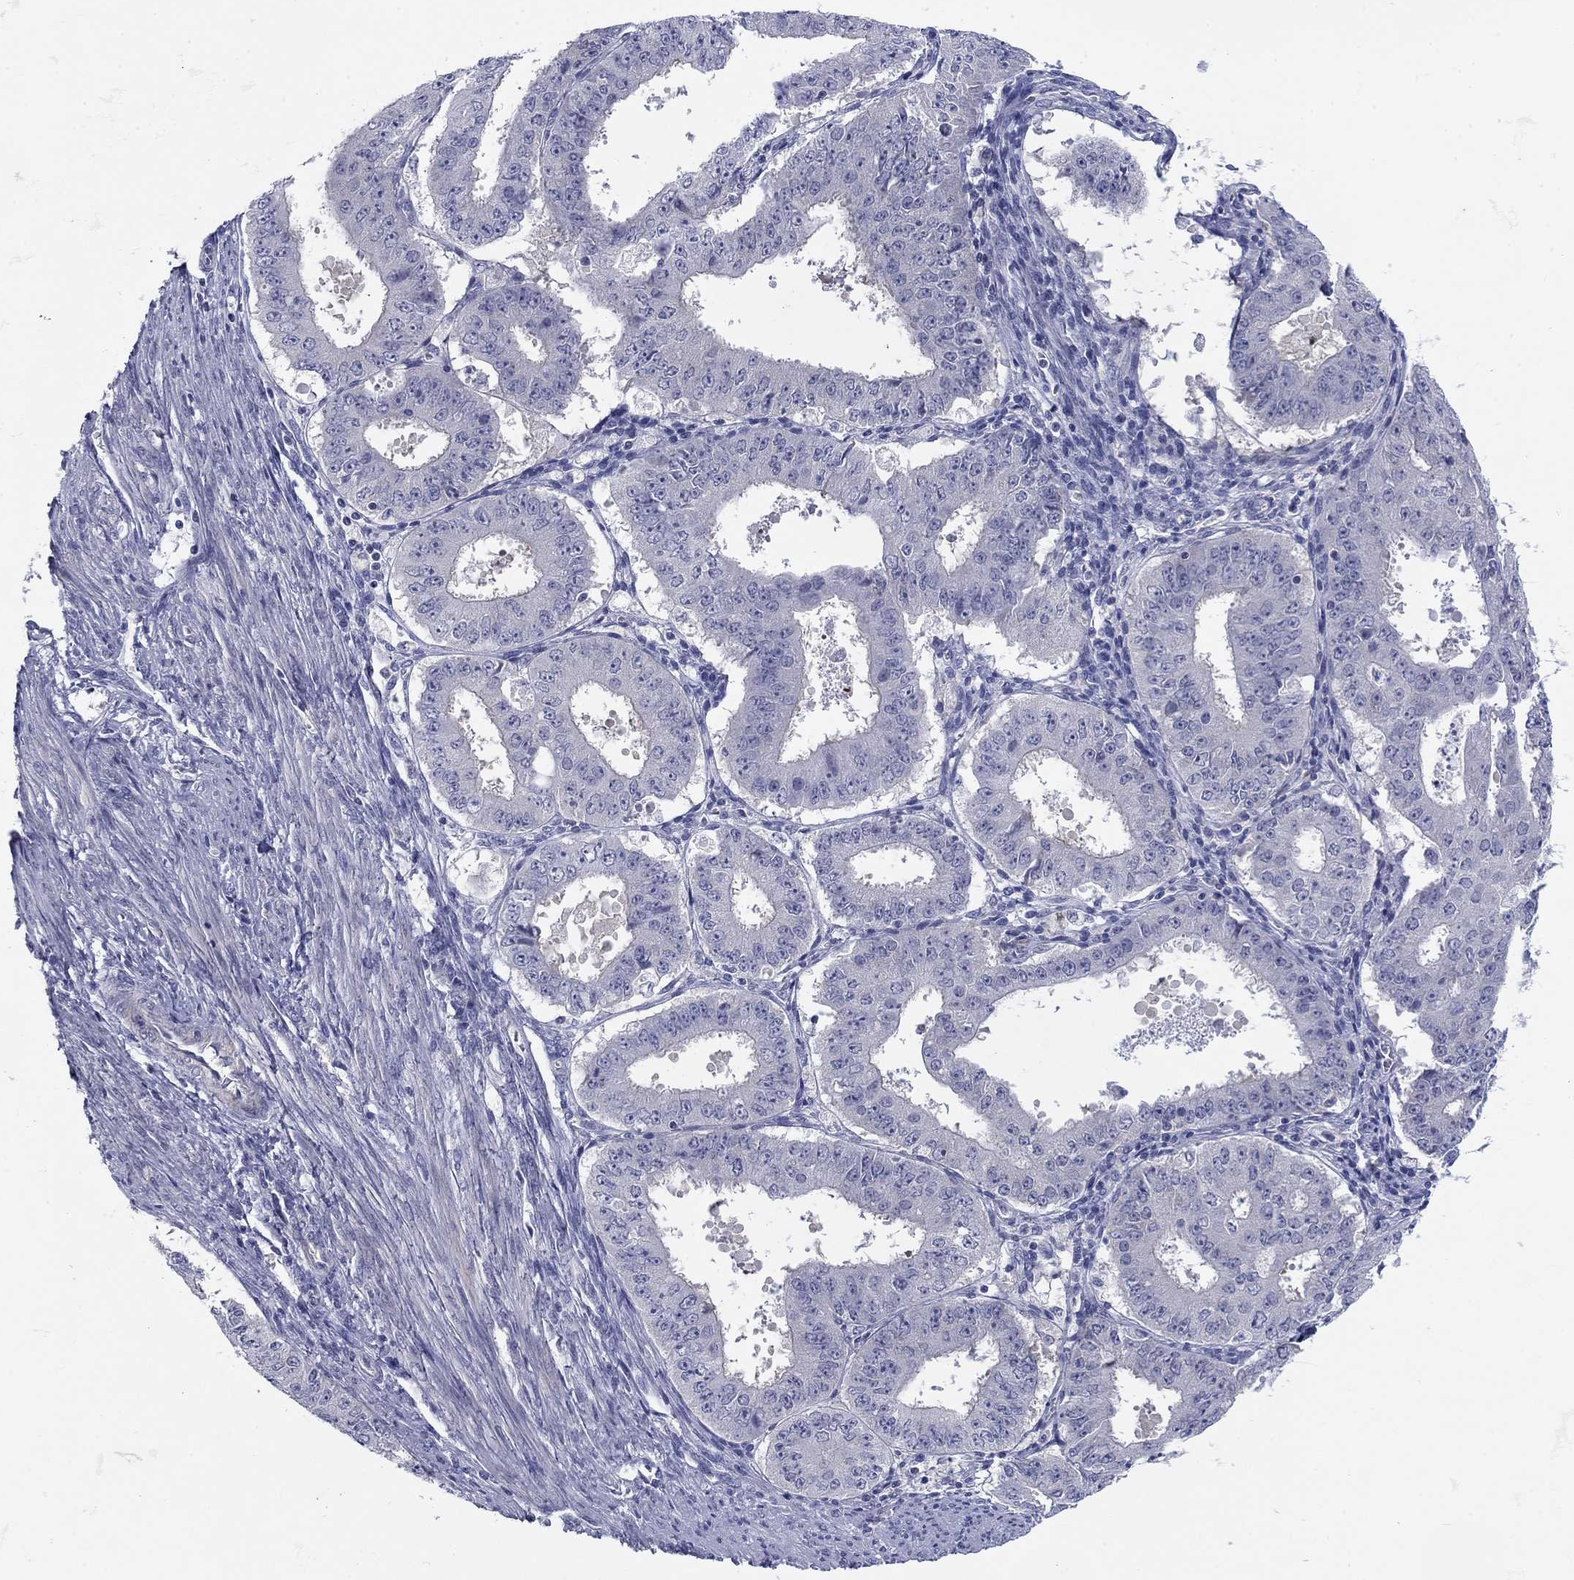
{"staining": {"intensity": "negative", "quantity": "none", "location": "none"}, "tissue": "ovarian cancer", "cell_type": "Tumor cells", "image_type": "cancer", "snomed": [{"axis": "morphology", "description": "Carcinoma, endometroid"}, {"axis": "topography", "description": "Ovary"}], "caption": "Micrograph shows no significant protein staining in tumor cells of ovarian endometroid carcinoma.", "gene": "CACNA1A", "patient": {"sex": "female", "age": 42}}